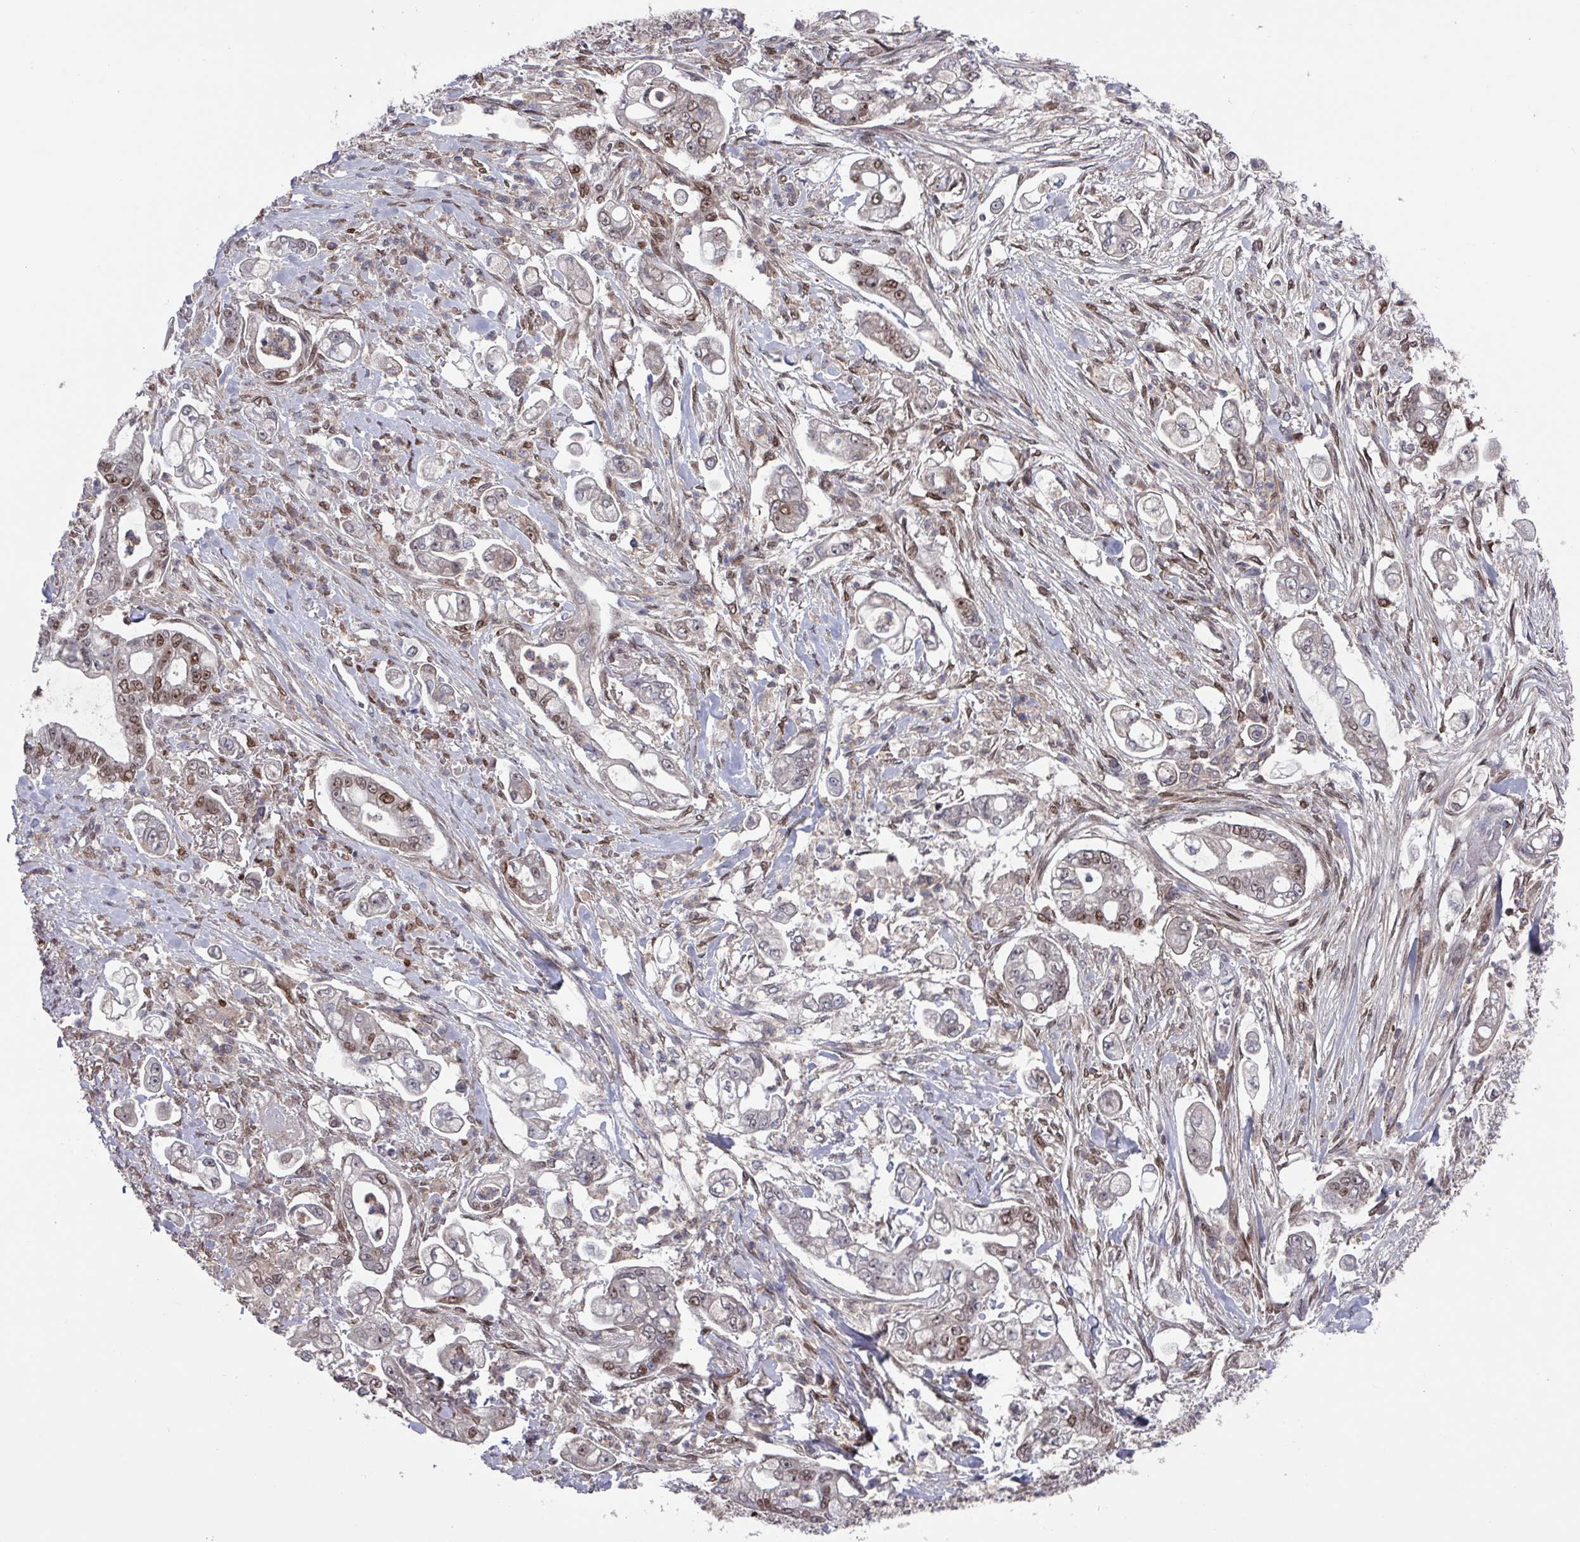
{"staining": {"intensity": "moderate", "quantity": "25%-75%", "location": "nuclear"}, "tissue": "pancreatic cancer", "cell_type": "Tumor cells", "image_type": "cancer", "snomed": [{"axis": "morphology", "description": "Adenocarcinoma, NOS"}, {"axis": "topography", "description": "Pancreas"}], "caption": "There is medium levels of moderate nuclear expression in tumor cells of pancreatic cancer (adenocarcinoma), as demonstrated by immunohistochemical staining (brown color).", "gene": "PRRX1", "patient": {"sex": "female", "age": 69}}